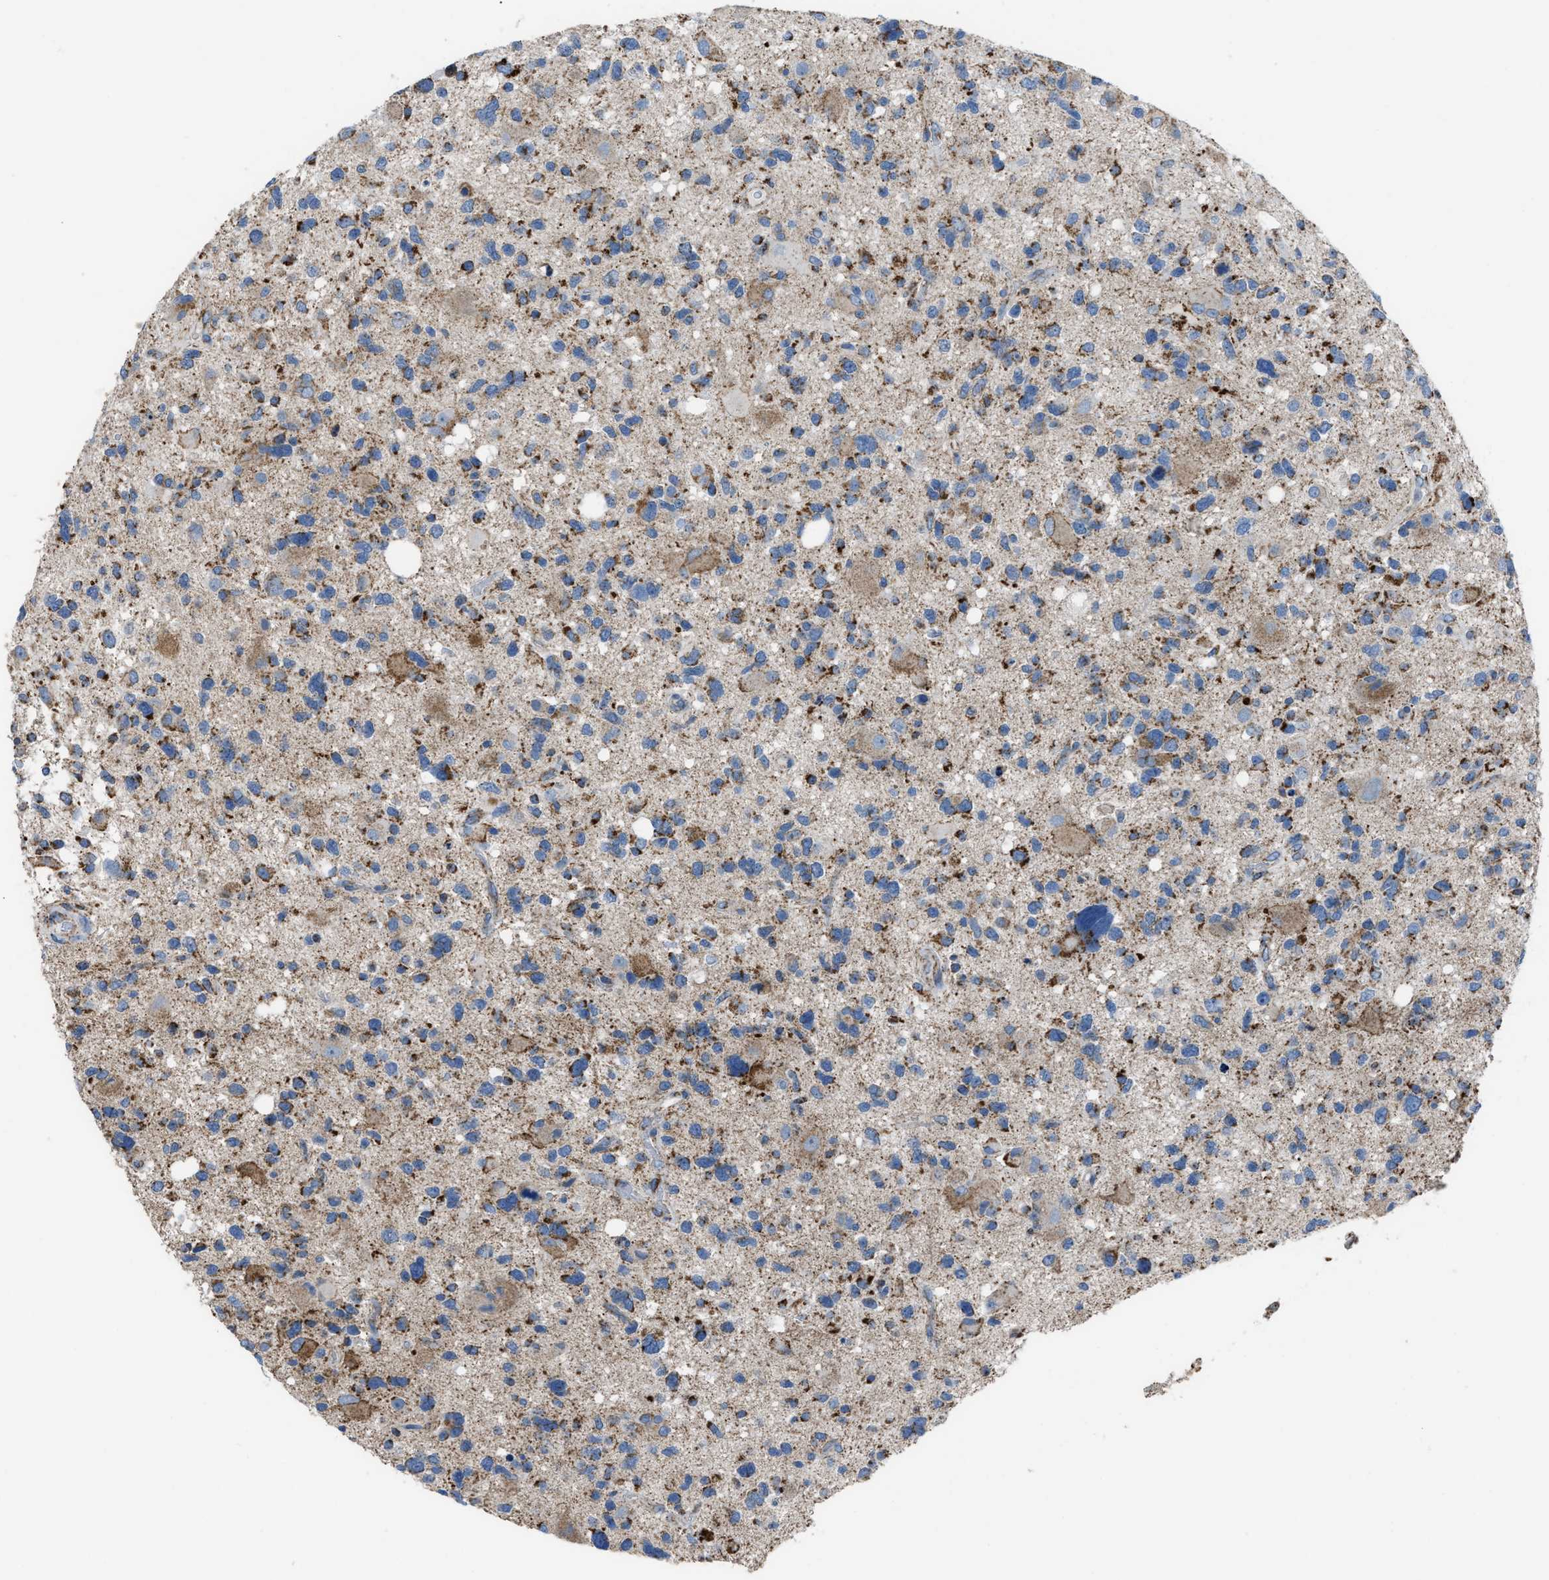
{"staining": {"intensity": "strong", "quantity": ">75%", "location": "cytoplasmic/membranous"}, "tissue": "glioma", "cell_type": "Tumor cells", "image_type": "cancer", "snomed": [{"axis": "morphology", "description": "Glioma, malignant, High grade"}, {"axis": "topography", "description": "Brain"}], "caption": "Immunohistochemistry staining of glioma, which shows high levels of strong cytoplasmic/membranous positivity in approximately >75% of tumor cells indicating strong cytoplasmic/membranous protein staining. The staining was performed using DAB (3,3'-diaminobenzidine) (brown) for protein detection and nuclei were counterstained in hematoxylin (blue).", "gene": "ETFB", "patient": {"sex": "male", "age": 33}}